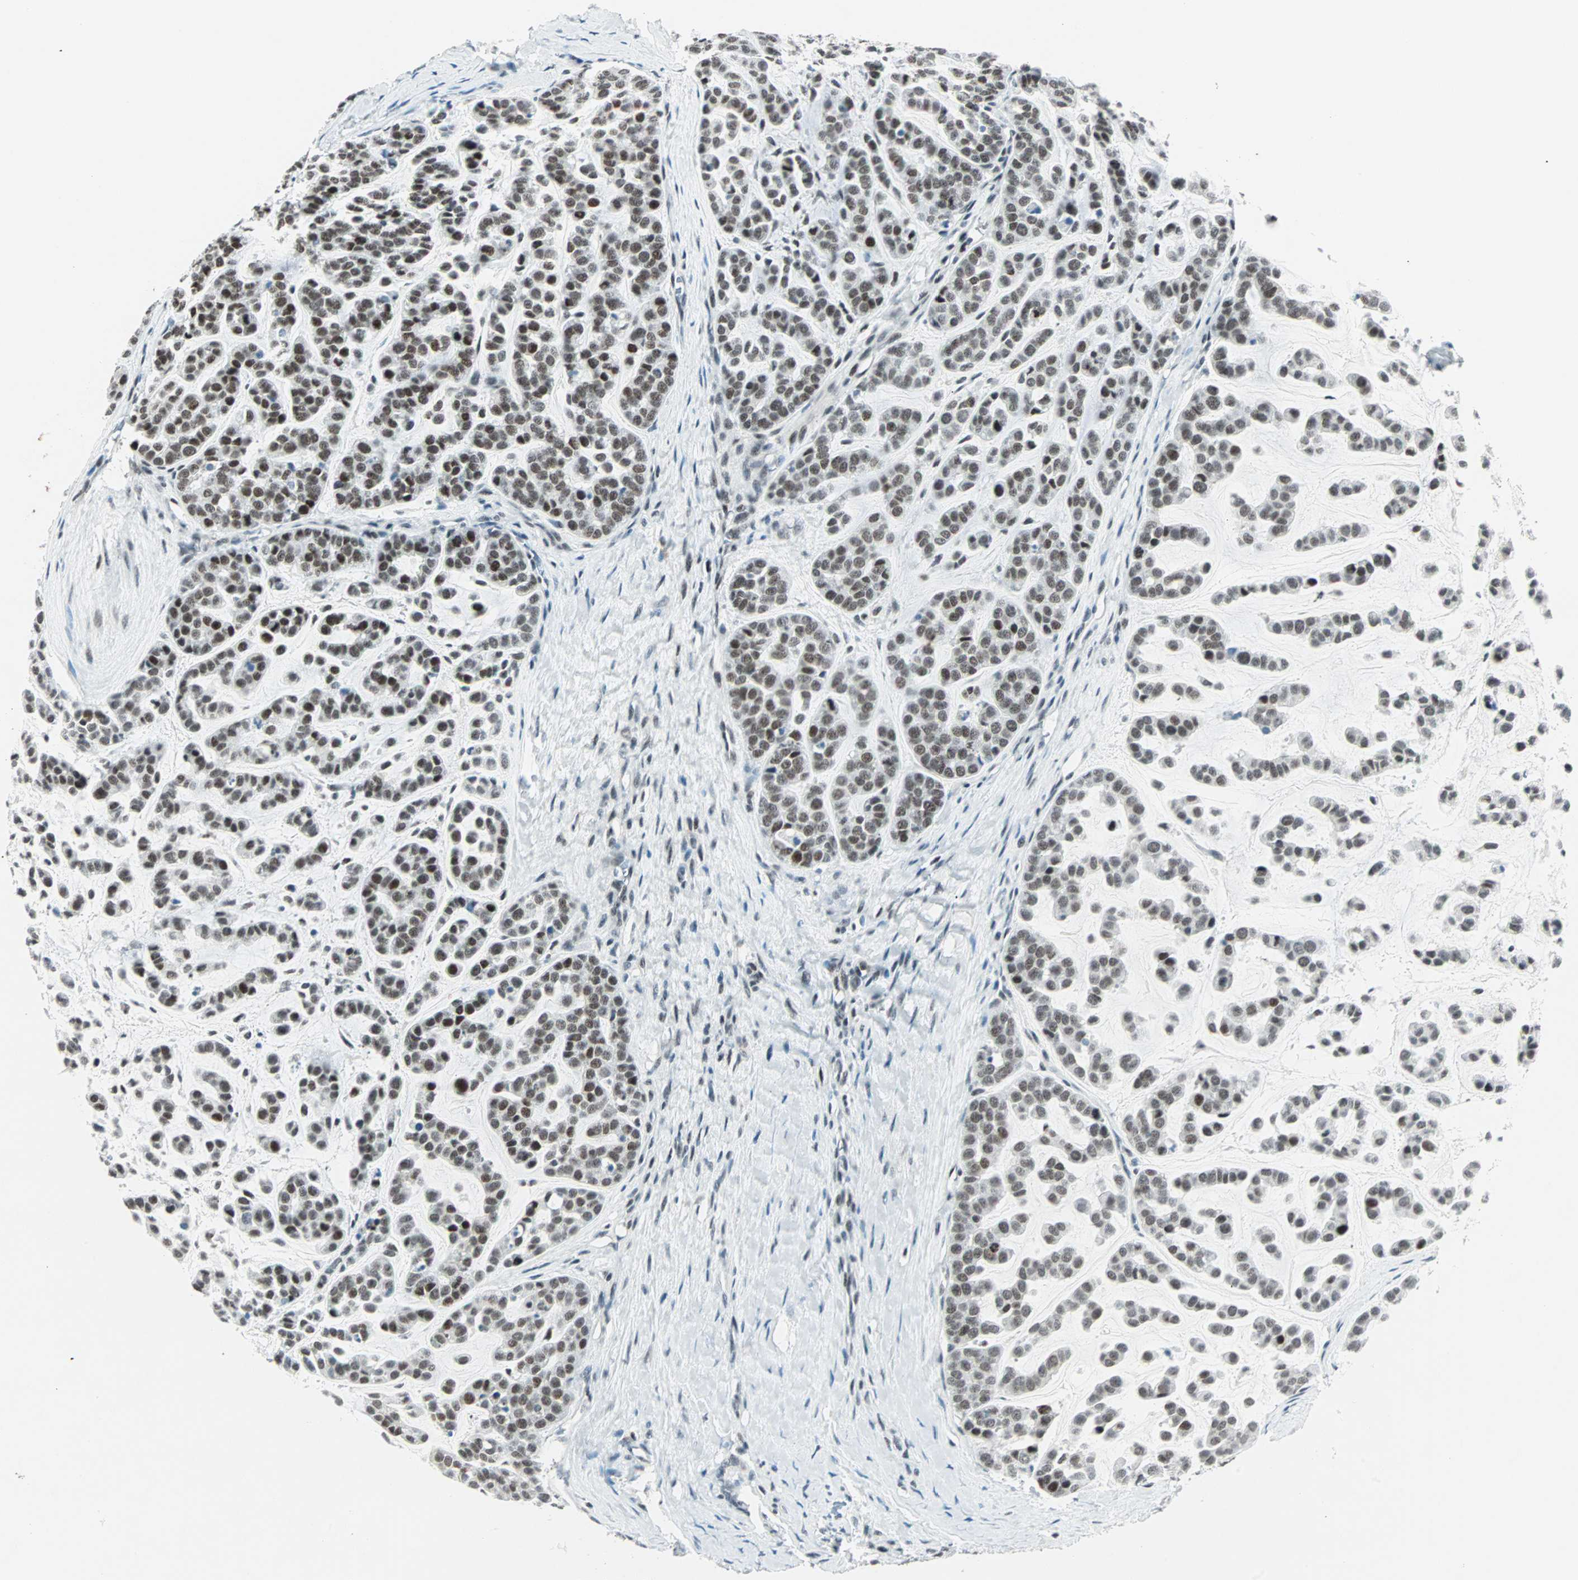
{"staining": {"intensity": "moderate", "quantity": ">75%", "location": "nuclear"}, "tissue": "head and neck cancer", "cell_type": "Tumor cells", "image_type": "cancer", "snomed": [{"axis": "morphology", "description": "Adenocarcinoma, NOS"}, {"axis": "morphology", "description": "Adenoma, NOS"}, {"axis": "topography", "description": "Head-Neck"}], "caption": "The histopathology image displays a brown stain indicating the presence of a protein in the nuclear of tumor cells in head and neck adenoma.", "gene": "SIN3A", "patient": {"sex": "female", "age": 55}}